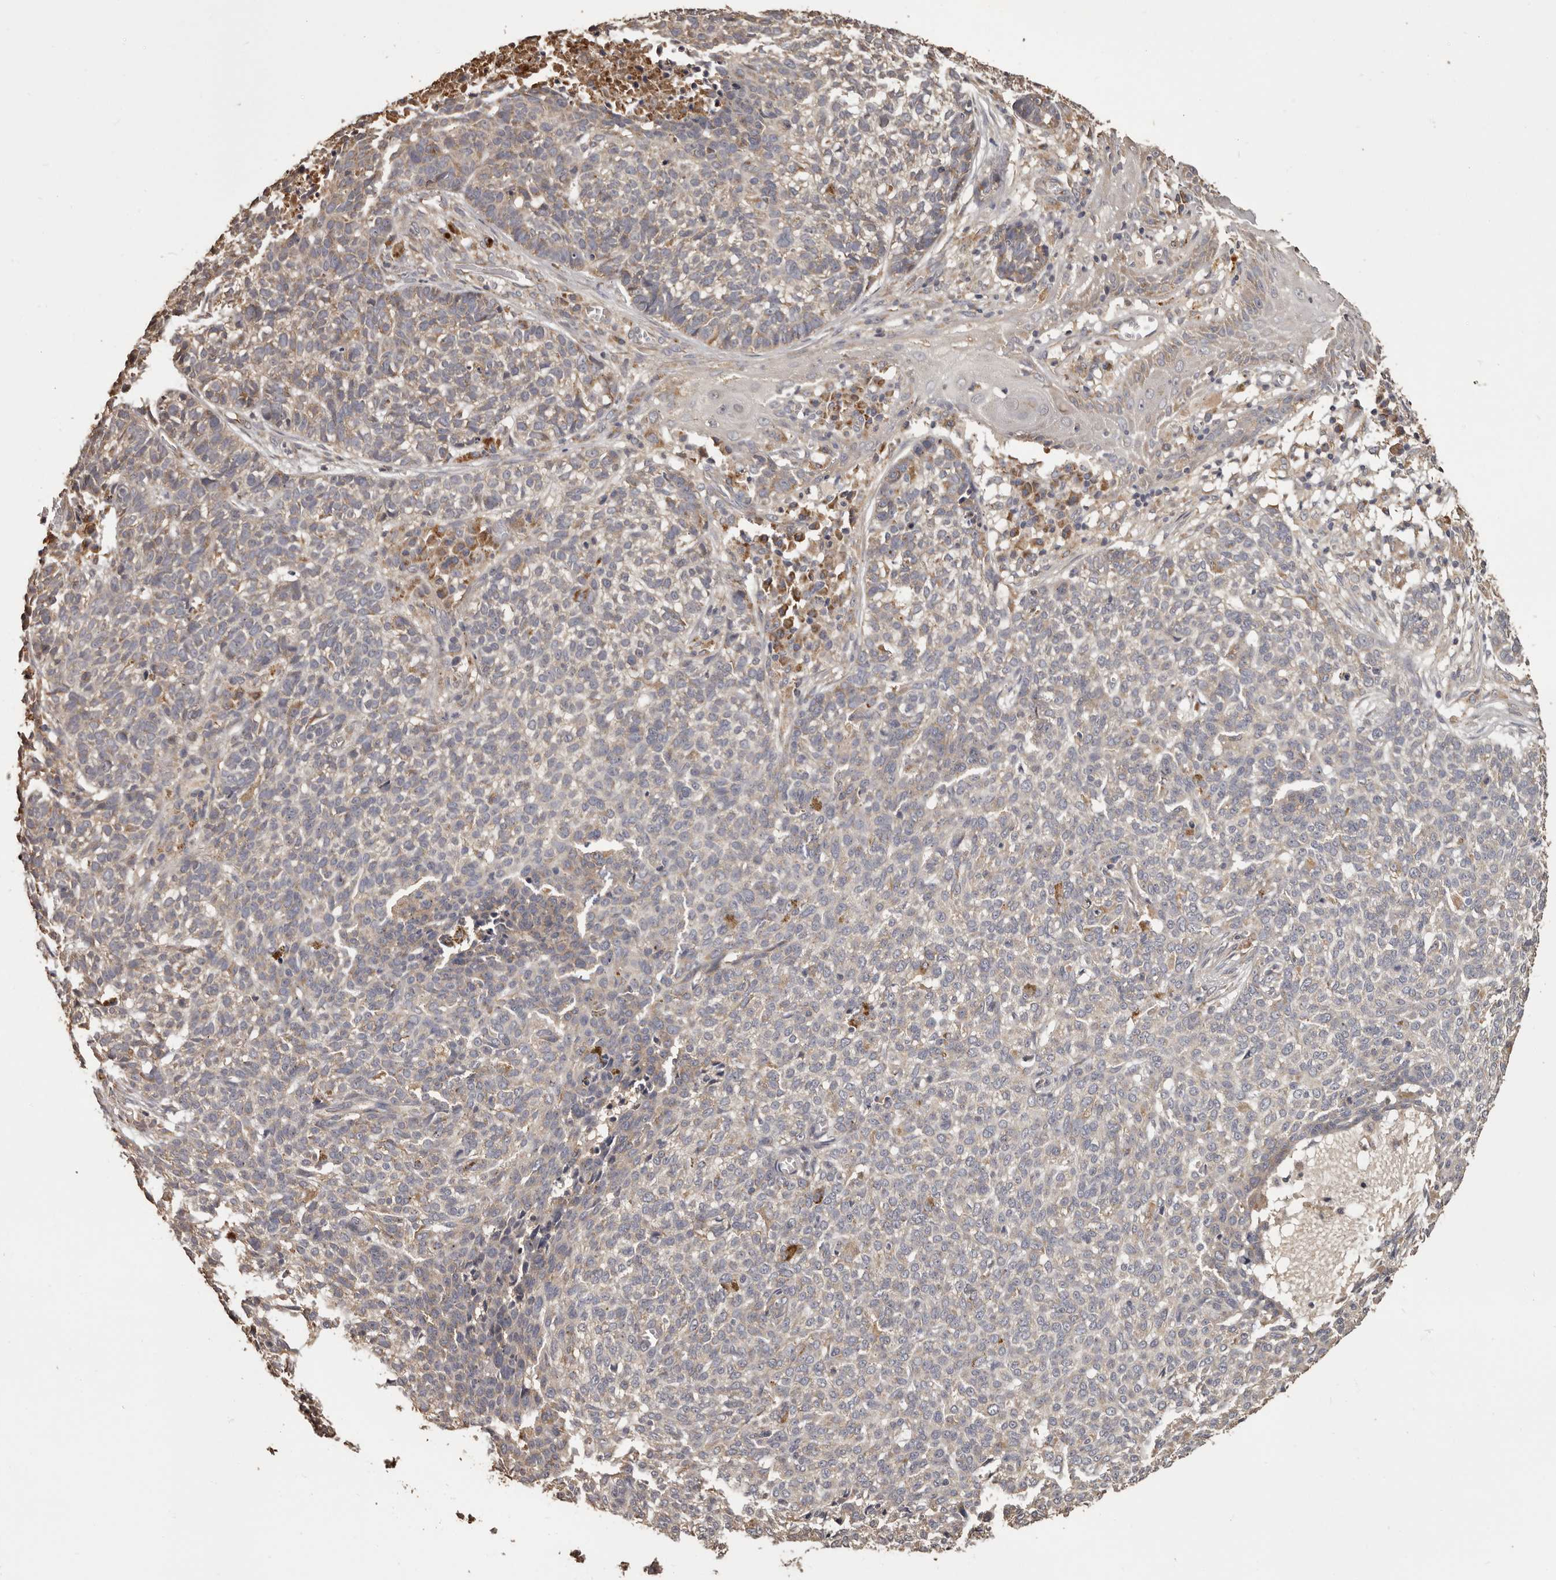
{"staining": {"intensity": "weak", "quantity": "<25%", "location": "cytoplasmic/membranous"}, "tissue": "skin cancer", "cell_type": "Tumor cells", "image_type": "cancer", "snomed": [{"axis": "morphology", "description": "Basal cell carcinoma"}, {"axis": "topography", "description": "Skin"}], "caption": "Tumor cells show no significant protein staining in skin cancer.", "gene": "MGAT5", "patient": {"sex": "male", "age": 85}}